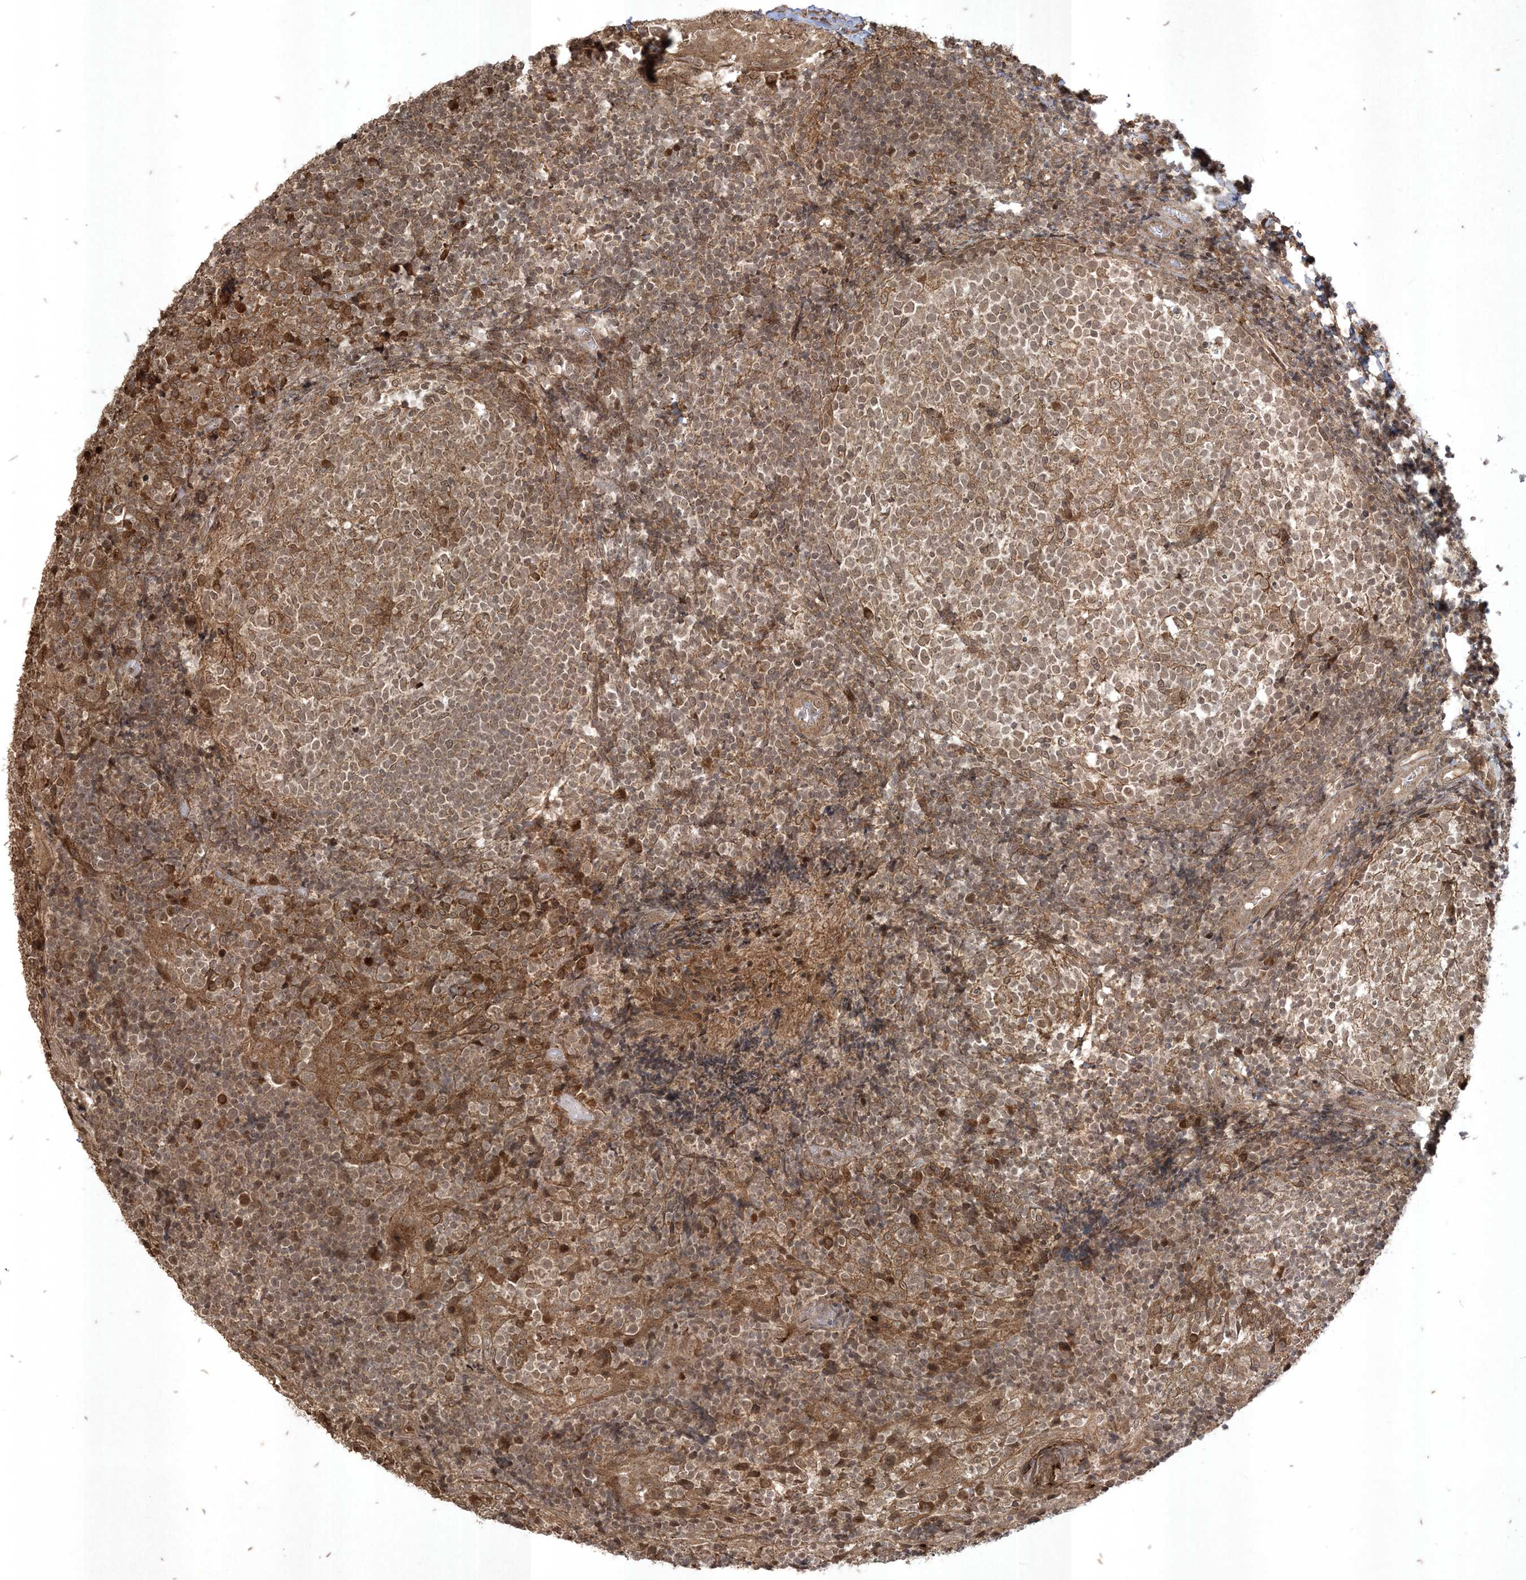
{"staining": {"intensity": "weak", "quantity": ">75%", "location": "cytoplasmic/membranous,nuclear"}, "tissue": "tonsil", "cell_type": "Germinal center cells", "image_type": "normal", "snomed": [{"axis": "morphology", "description": "Normal tissue, NOS"}, {"axis": "topography", "description": "Tonsil"}], "caption": "The micrograph exhibits staining of normal tonsil, revealing weak cytoplasmic/membranous,nuclear protein expression (brown color) within germinal center cells.", "gene": "RRAS", "patient": {"sex": "female", "age": 19}}